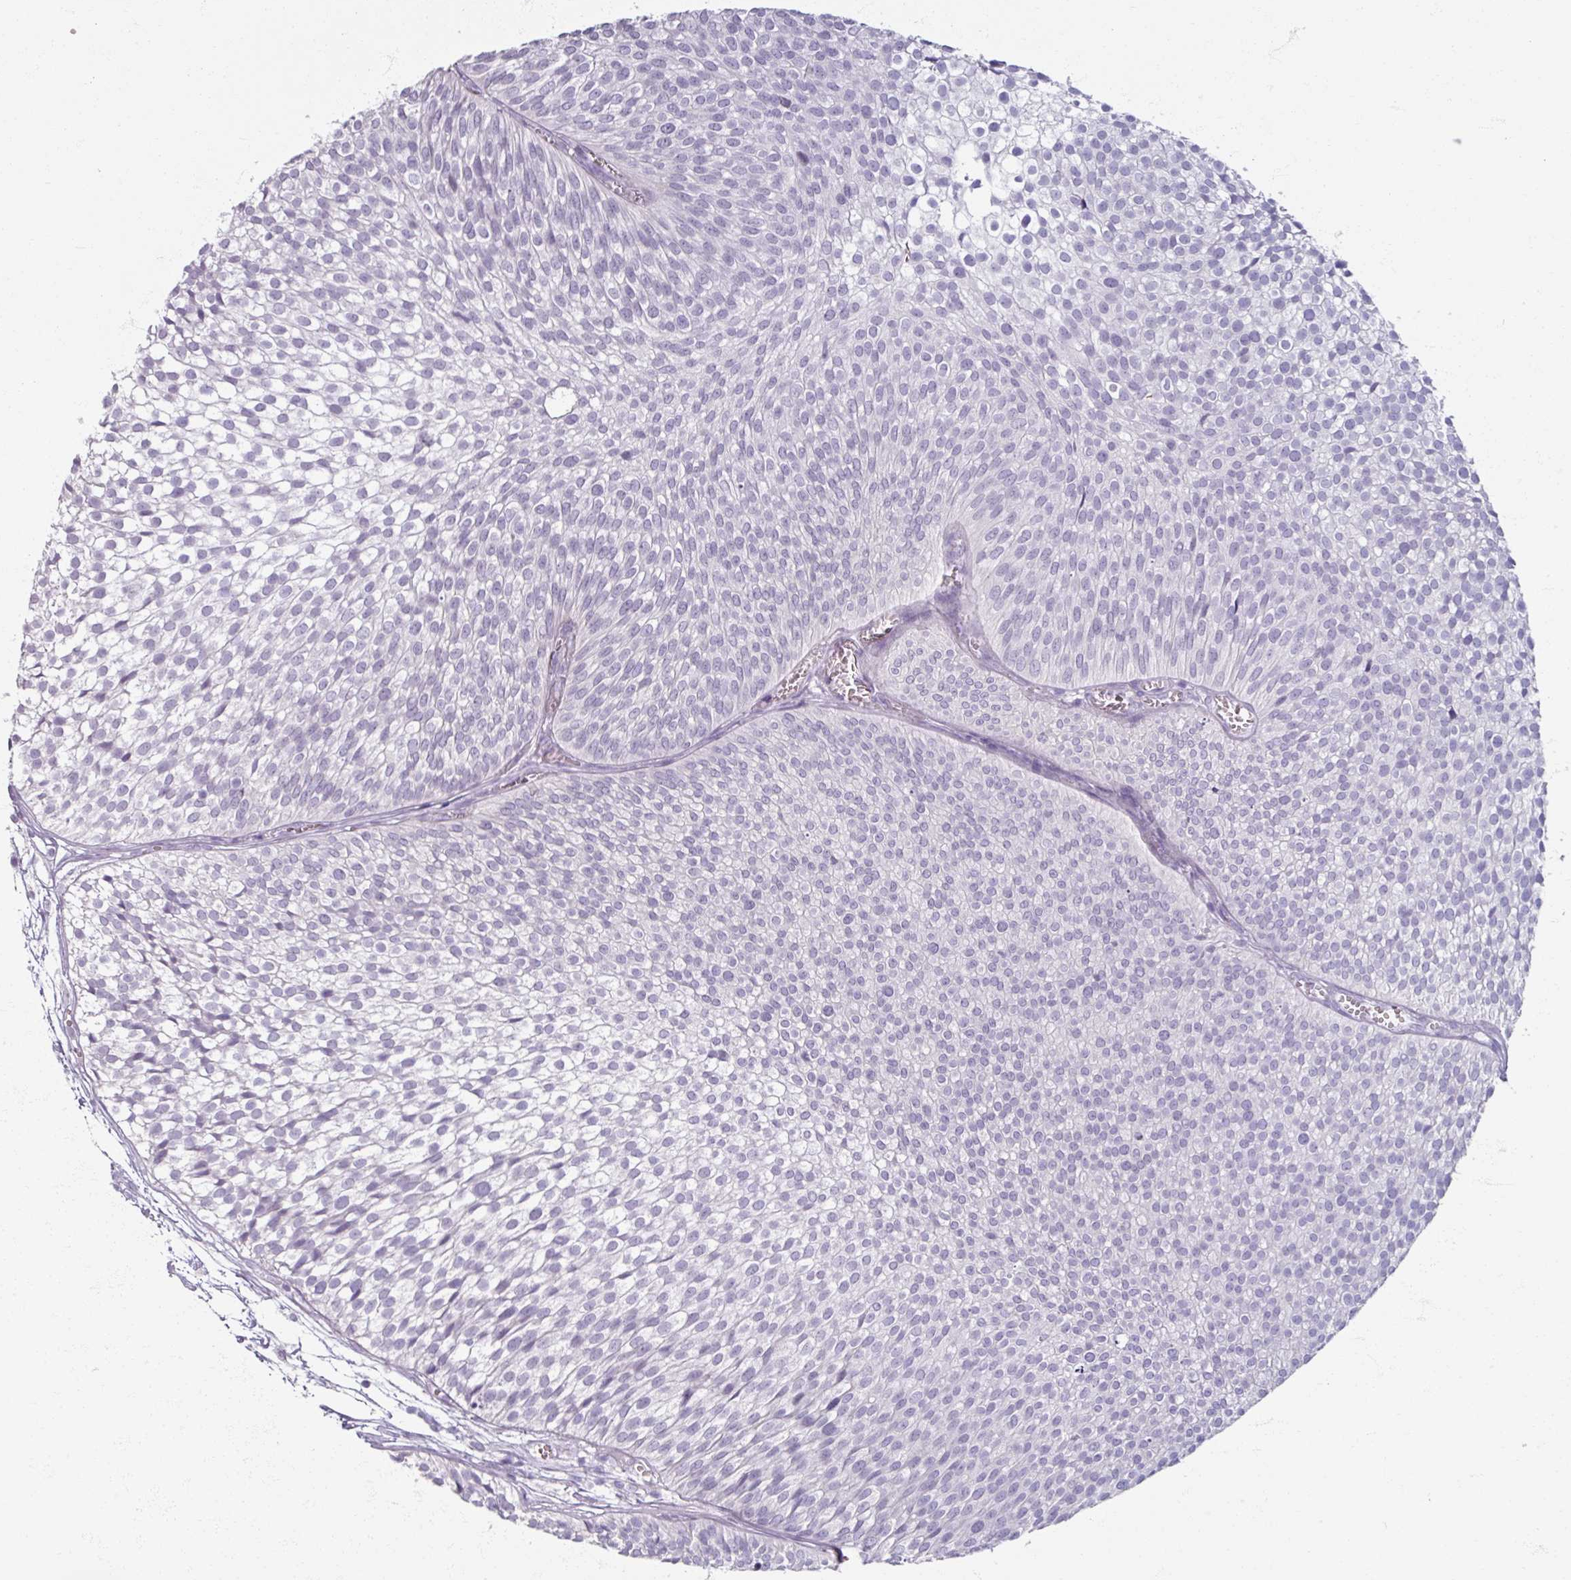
{"staining": {"intensity": "negative", "quantity": "none", "location": "none"}, "tissue": "urothelial cancer", "cell_type": "Tumor cells", "image_type": "cancer", "snomed": [{"axis": "morphology", "description": "Urothelial carcinoma, Low grade"}, {"axis": "topography", "description": "Urinary bladder"}], "caption": "This is a micrograph of immunohistochemistry (IHC) staining of urothelial cancer, which shows no staining in tumor cells.", "gene": "TG", "patient": {"sex": "male", "age": 91}}